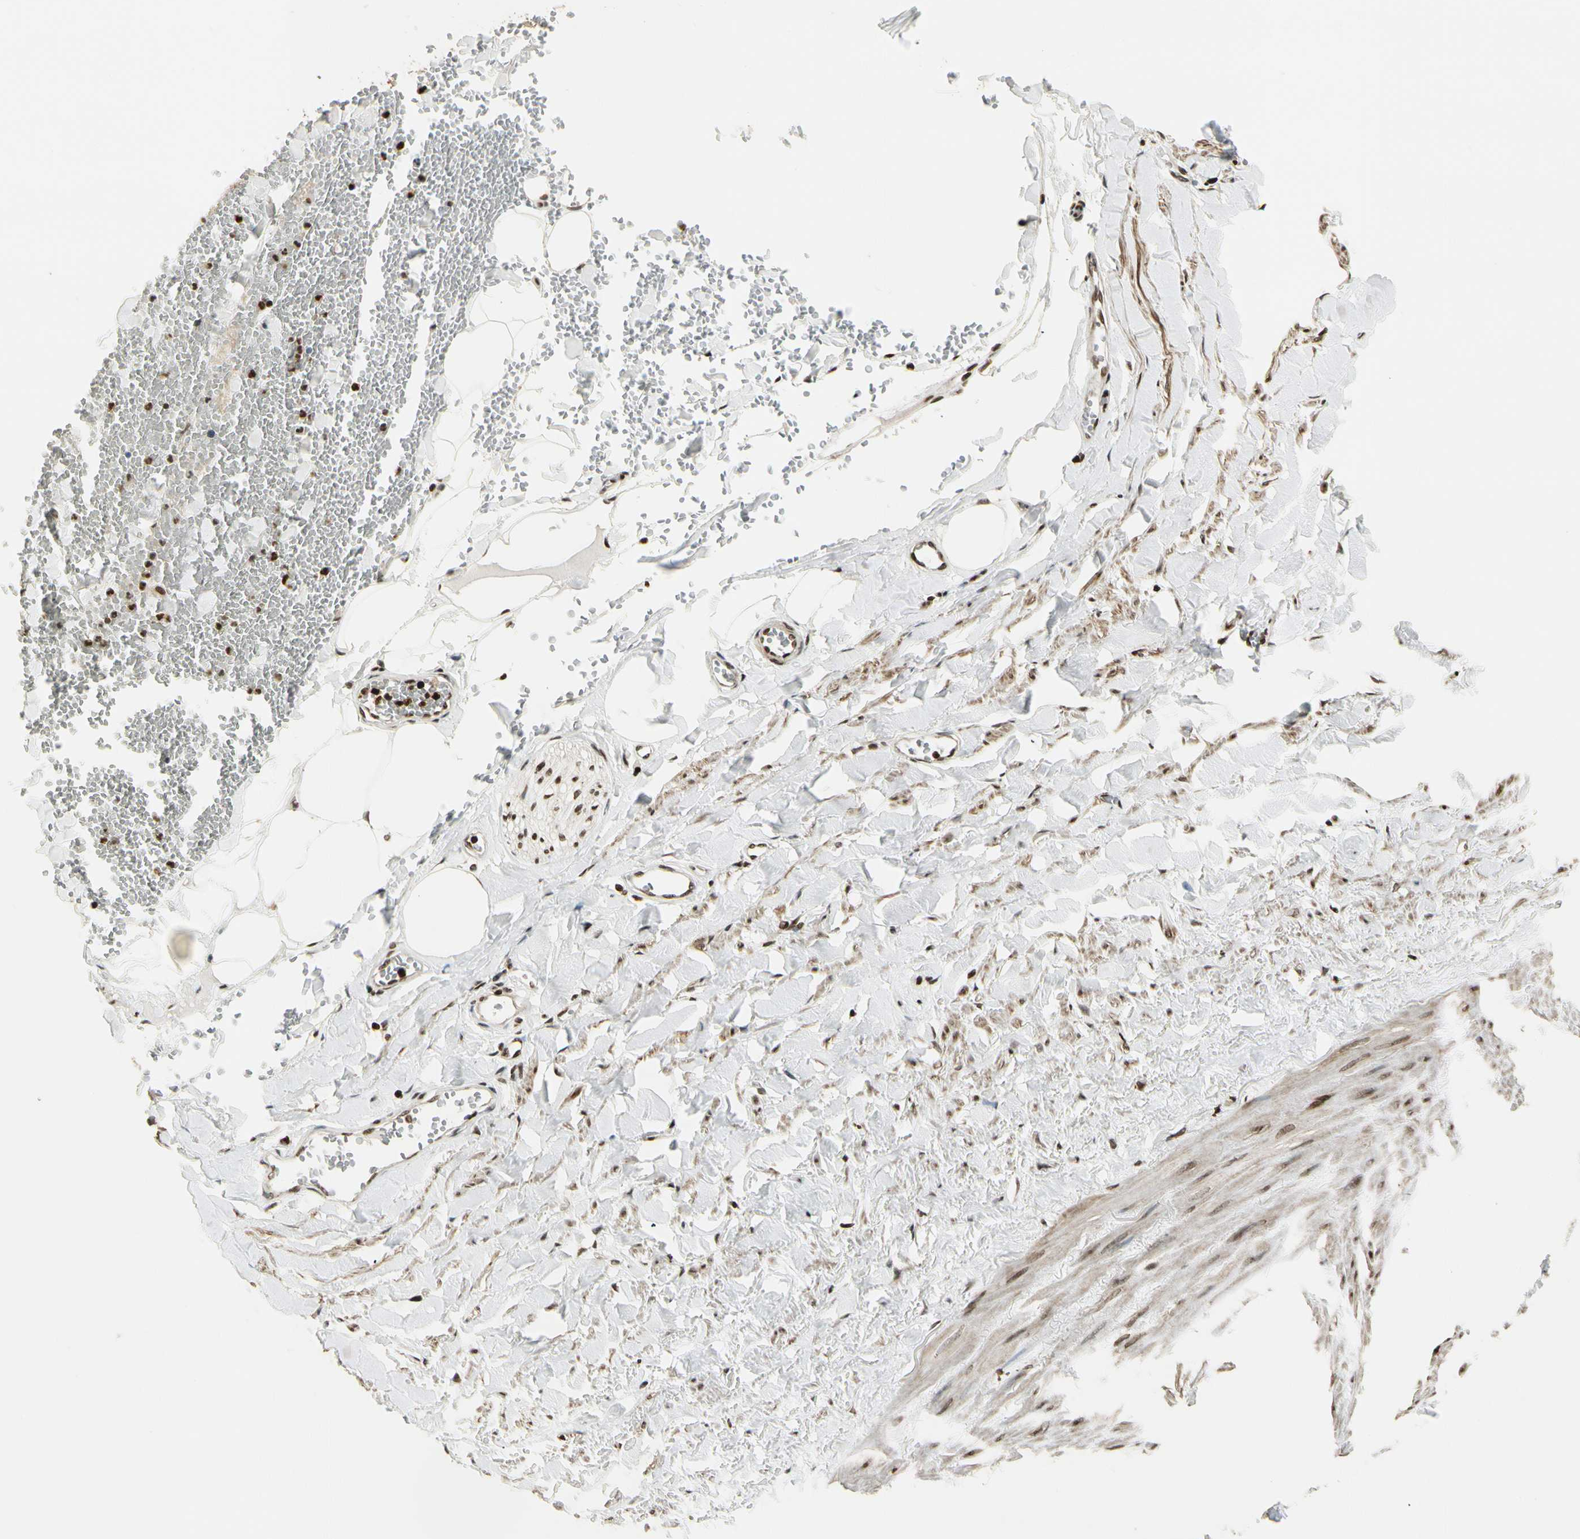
{"staining": {"intensity": "strong", "quantity": ">75%", "location": "nuclear"}, "tissue": "adipose tissue", "cell_type": "Adipocytes", "image_type": "normal", "snomed": [{"axis": "morphology", "description": "Normal tissue, NOS"}, {"axis": "topography", "description": "Adipose tissue"}, {"axis": "topography", "description": "Peripheral nerve tissue"}], "caption": "DAB (3,3'-diaminobenzidine) immunohistochemical staining of normal adipose tissue displays strong nuclear protein positivity in approximately >75% of adipocytes. (brown staining indicates protein expression, while blue staining denotes nuclei).", "gene": "TSHZ3", "patient": {"sex": "male", "age": 52}}